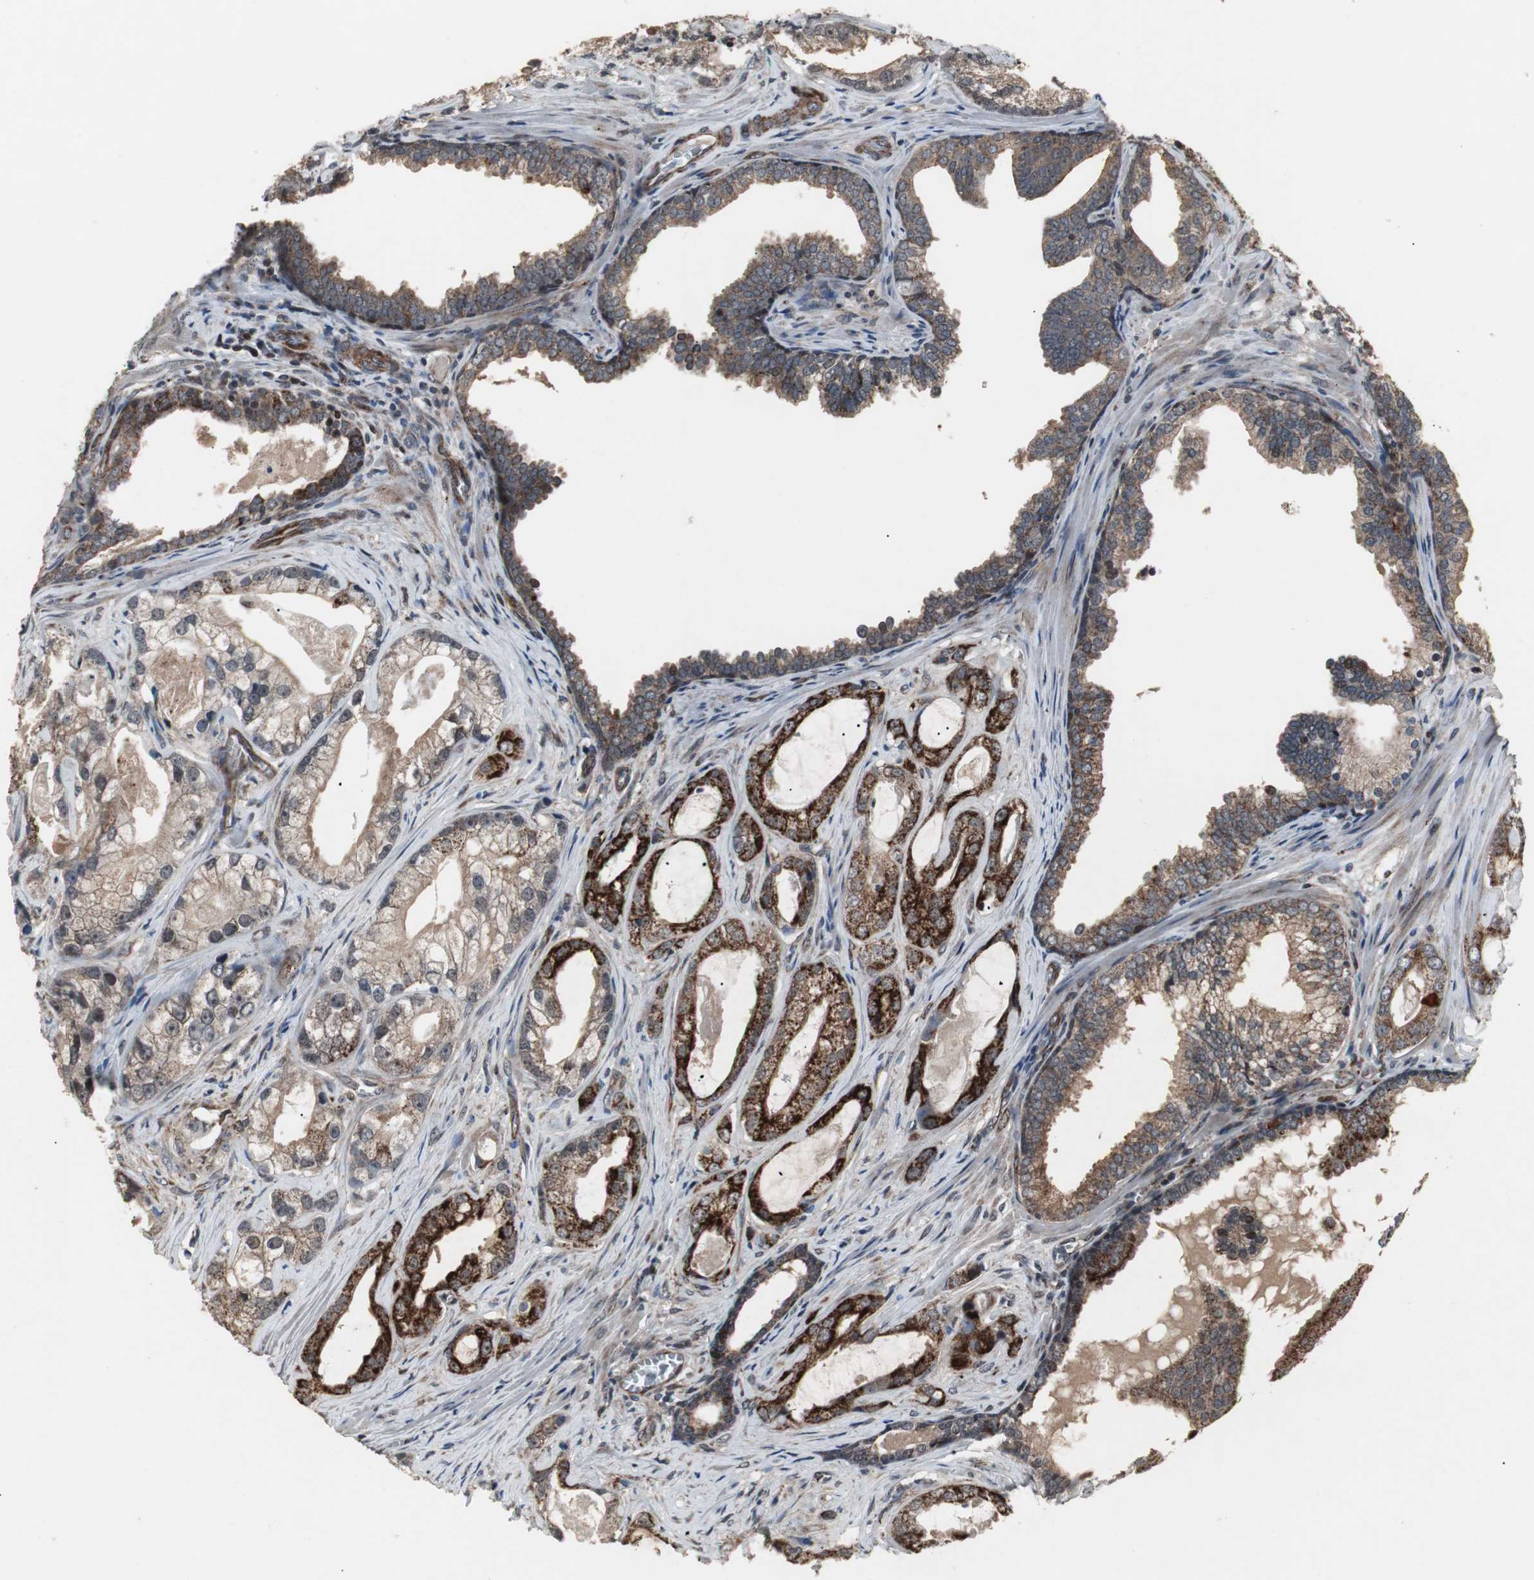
{"staining": {"intensity": "strong", "quantity": "25%-75%", "location": "cytoplasmic/membranous"}, "tissue": "prostate cancer", "cell_type": "Tumor cells", "image_type": "cancer", "snomed": [{"axis": "morphology", "description": "Adenocarcinoma, Medium grade"}, {"axis": "topography", "description": "Prostate"}], "caption": "Brown immunohistochemical staining in adenocarcinoma (medium-grade) (prostate) displays strong cytoplasmic/membranous positivity in approximately 25%-75% of tumor cells.", "gene": "MRPL40", "patient": {"sex": "male", "age": 72}}